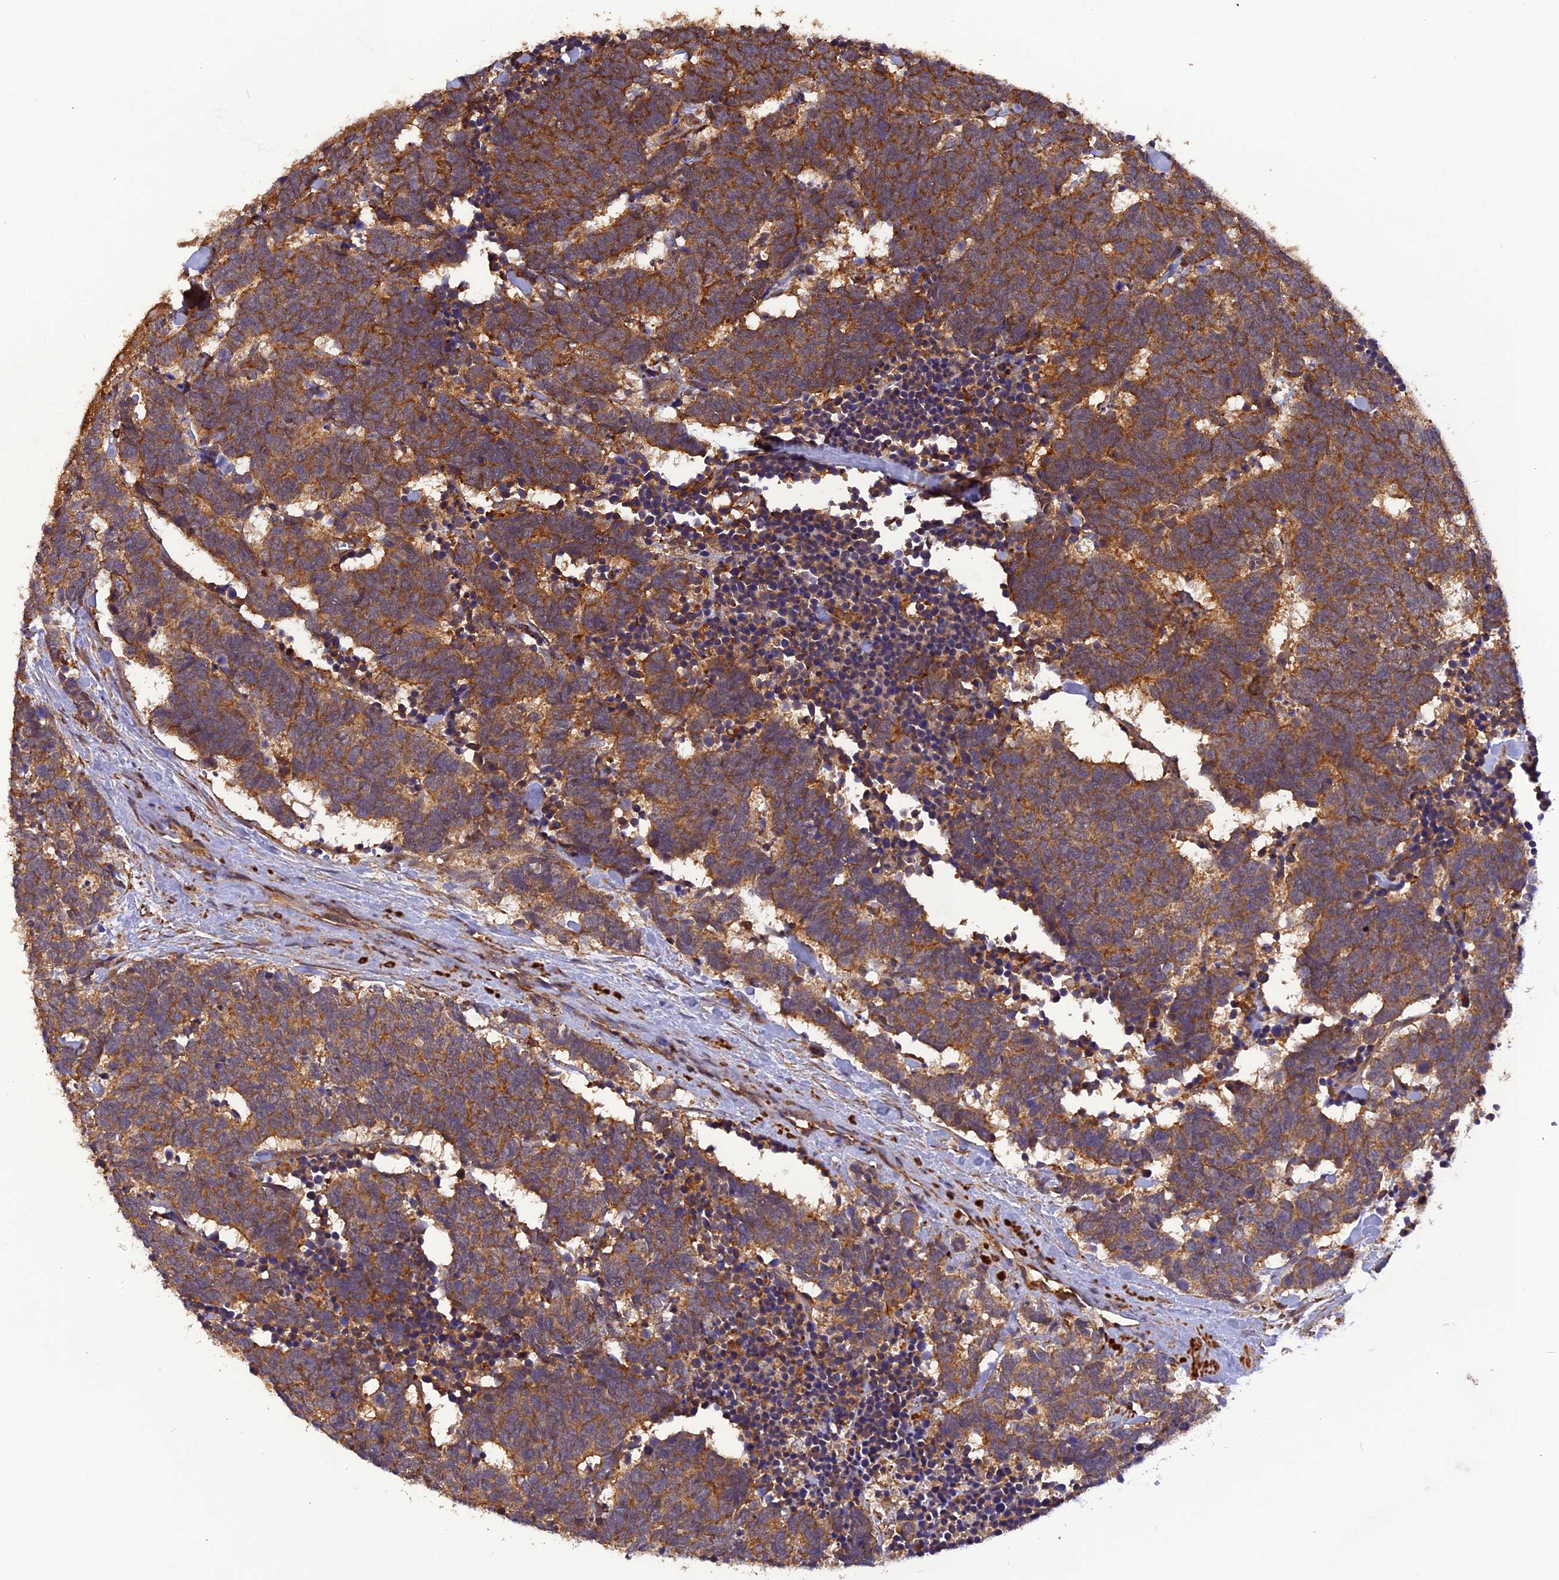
{"staining": {"intensity": "moderate", "quantity": ">75%", "location": "cytoplasmic/membranous"}, "tissue": "carcinoid", "cell_type": "Tumor cells", "image_type": "cancer", "snomed": [{"axis": "morphology", "description": "Carcinoma, NOS"}, {"axis": "morphology", "description": "Carcinoid, malignant, NOS"}, {"axis": "topography", "description": "Urinary bladder"}], "caption": "Immunohistochemical staining of carcinoid demonstrates moderate cytoplasmic/membranous protein positivity in approximately >75% of tumor cells.", "gene": "STOML1", "patient": {"sex": "male", "age": 57}}